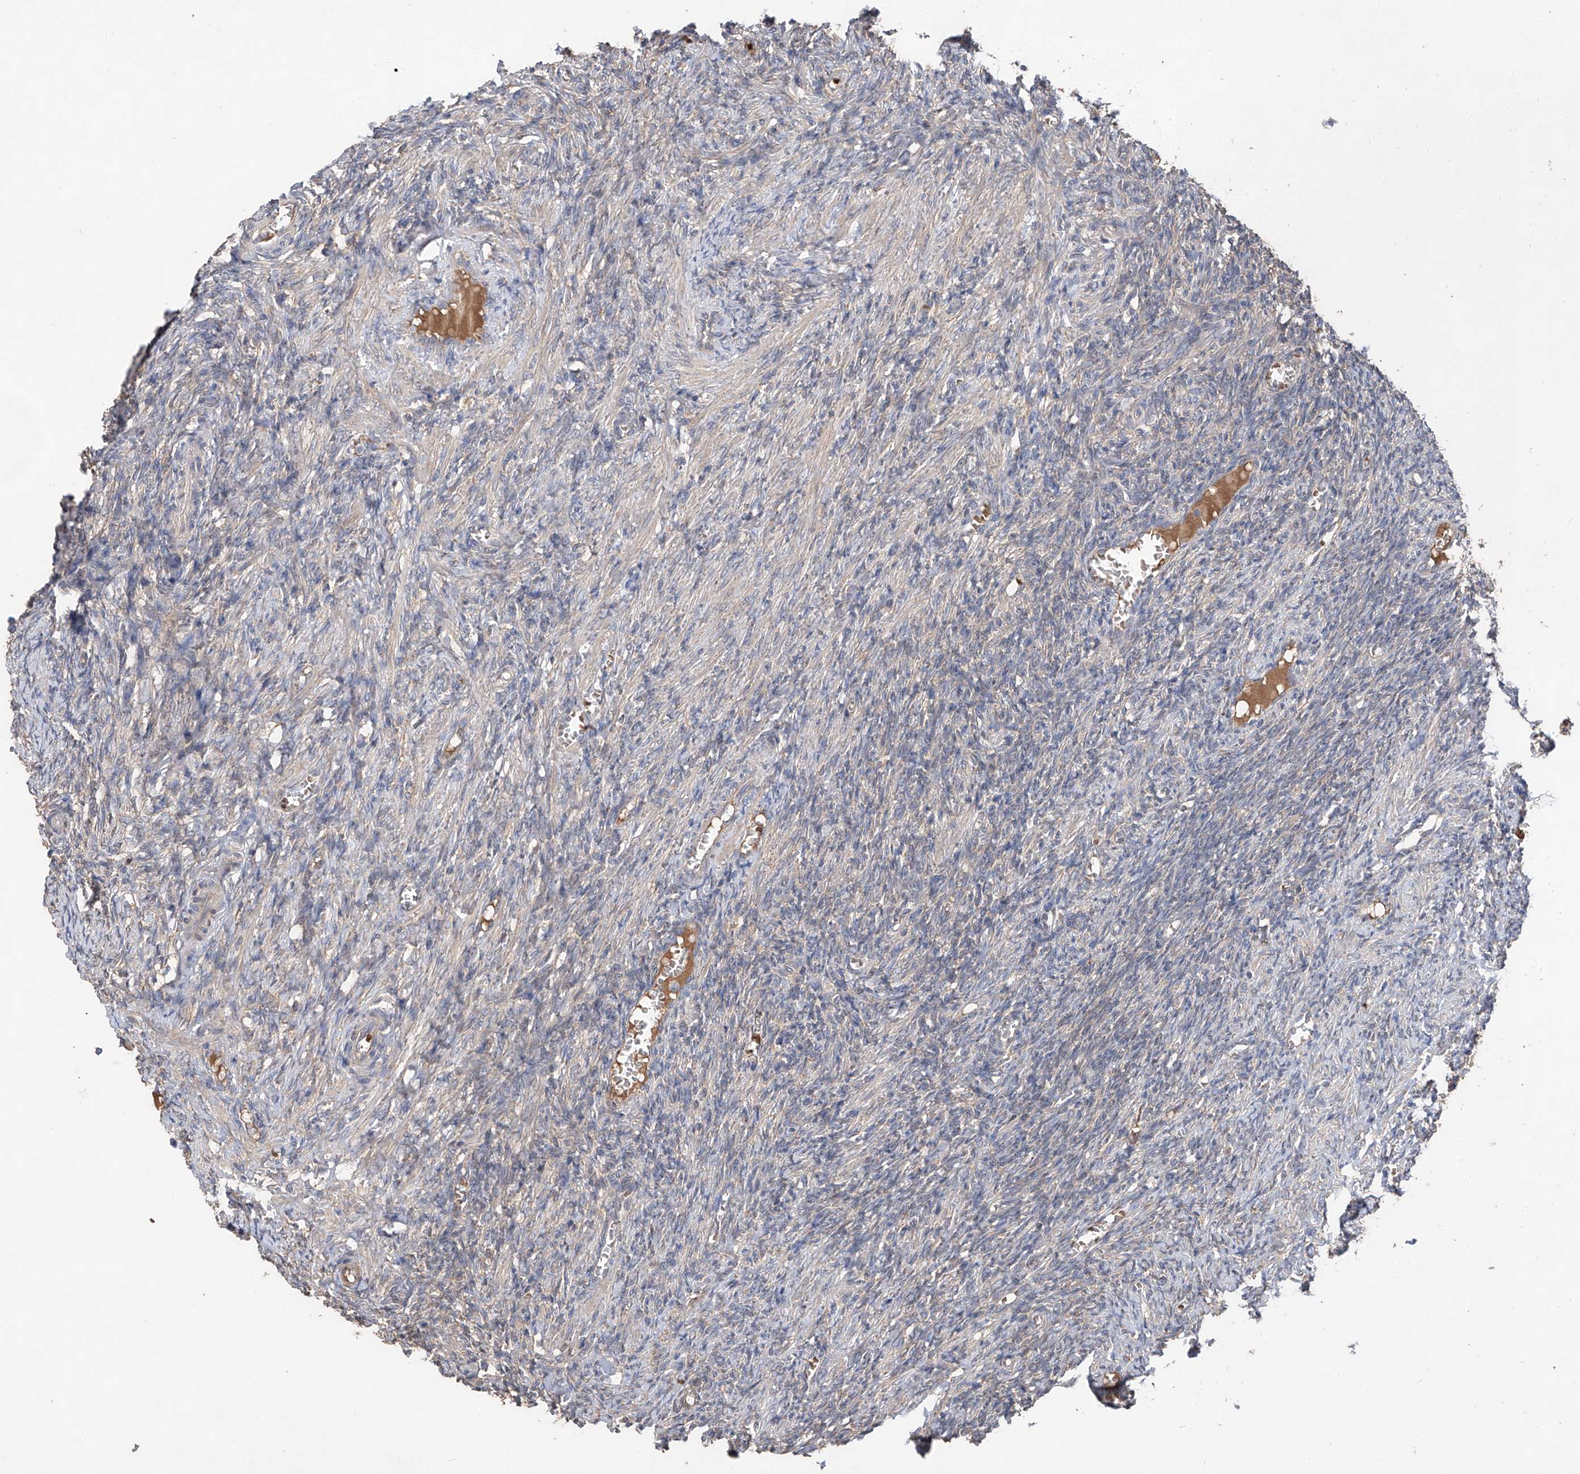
{"staining": {"intensity": "weak", "quantity": "<25%", "location": "cytoplasmic/membranous"}, "tissue": "ovary", "cell_type": "Ovarian stroma cells", "image_type": "normal", "snomed": [{"axis": "morphology", "description": "Normal tissue, NOS"}, {"axis": "topography", "description": "Ovary"}], "caption": "A high-resolution photomicrograph shows immunohistochemistry (IHC) staining of unremarkable ovary, which exhibits no significant staining in ovarian stroma cells.", "gene": "EDN1", "patient": {"sex": "female", "age": 27}}